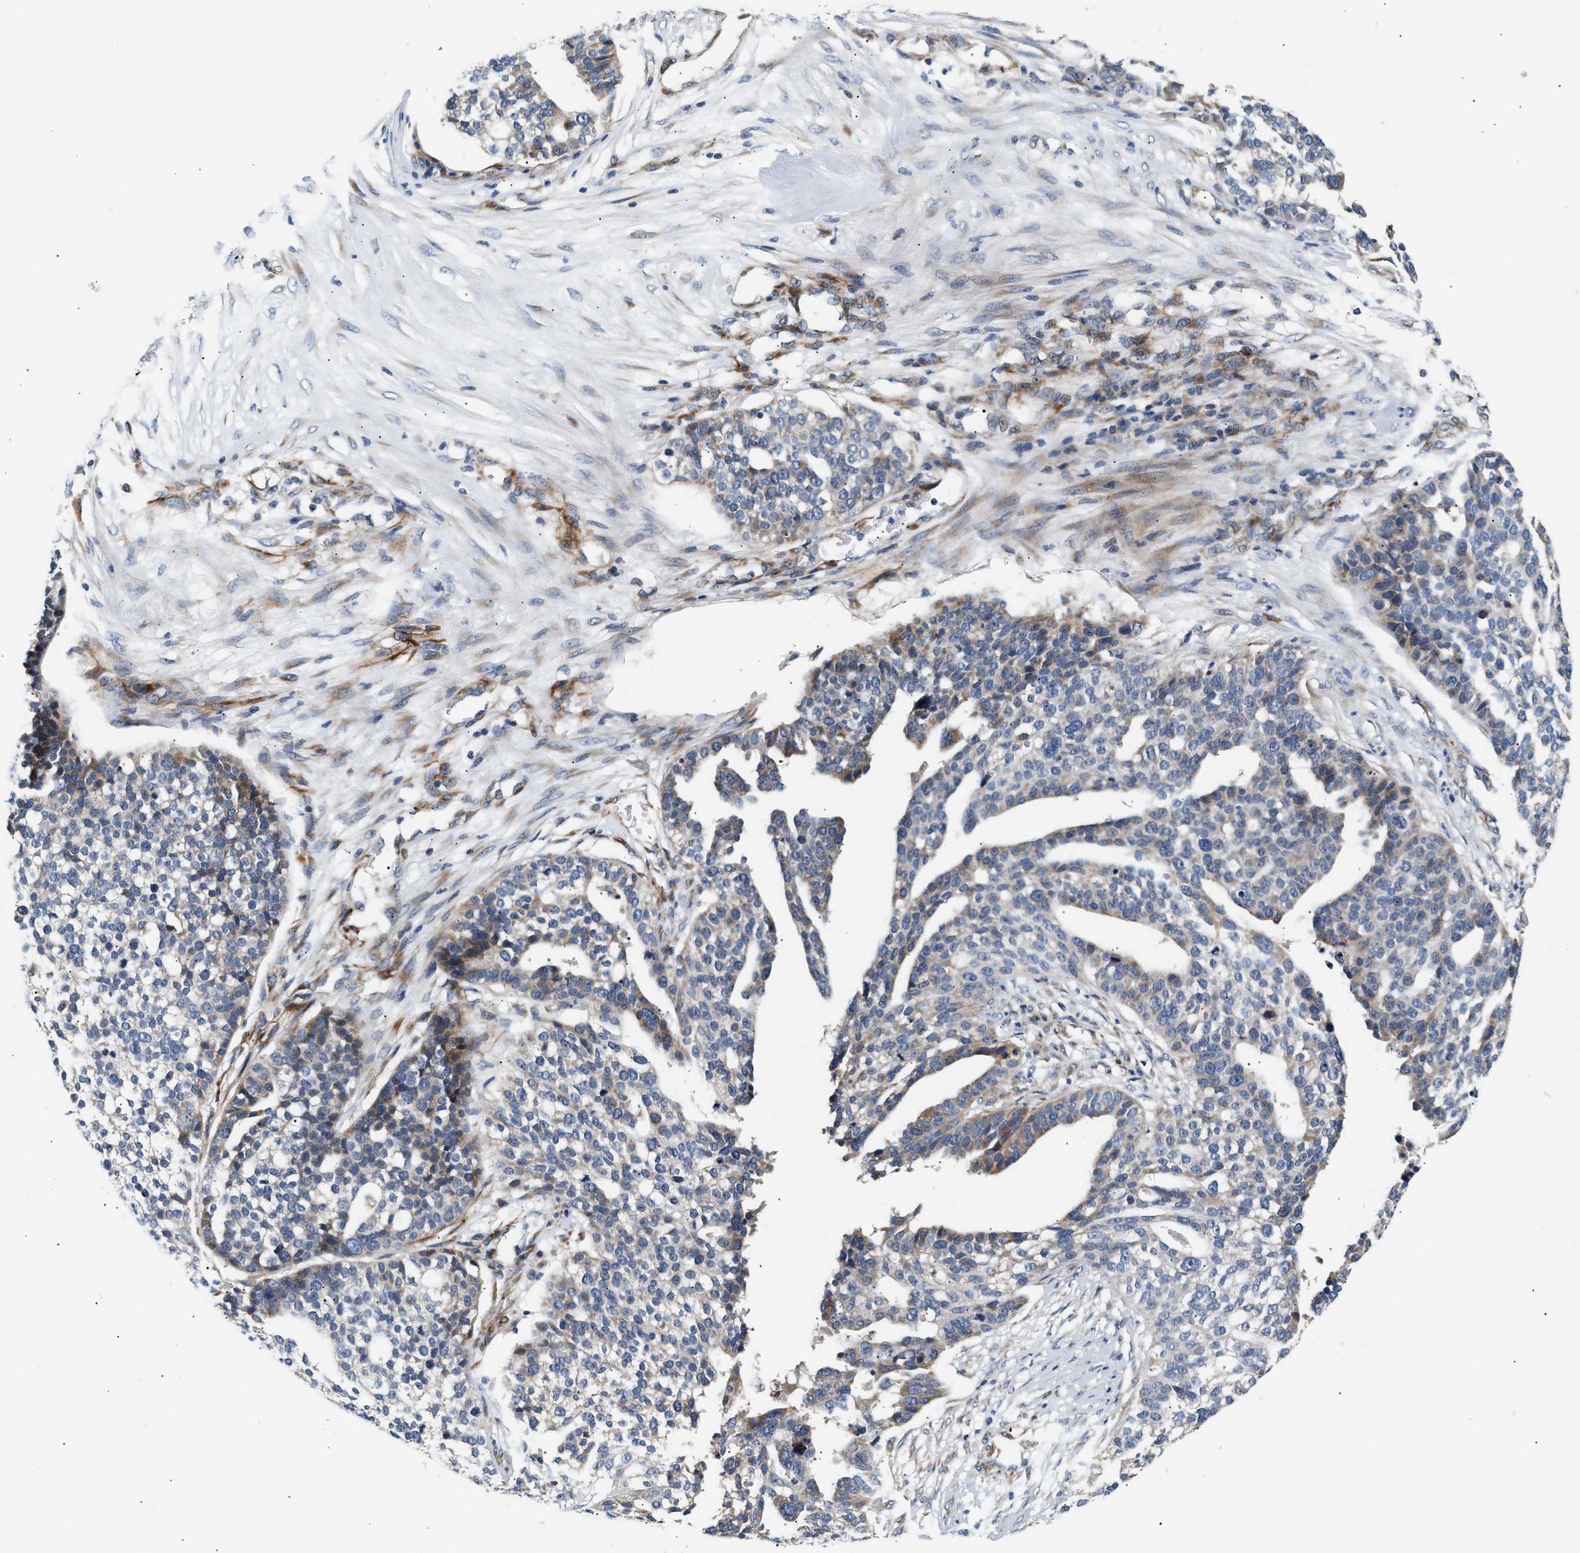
{"staining": {"intensity": "weak", "quantity": "<25%", "location": "cytoplasmic/membranous"}, "tissue": "ovarian cancer", "cell_type": "Tumor cells", "image_type": "cancer", "snomed": [{"axis": "morphology", "description": "Cystadenocarcinoma, serous, NOS"}, {"axis": "topography", "description": "Ovary"}], "caption": "Human ovarian serous cystadenocarcinoma stained for a protein using IHC shows no positivity in tumor cells.", "gene": "IFT74", "patient": {"sex": "female", "age": 59}}